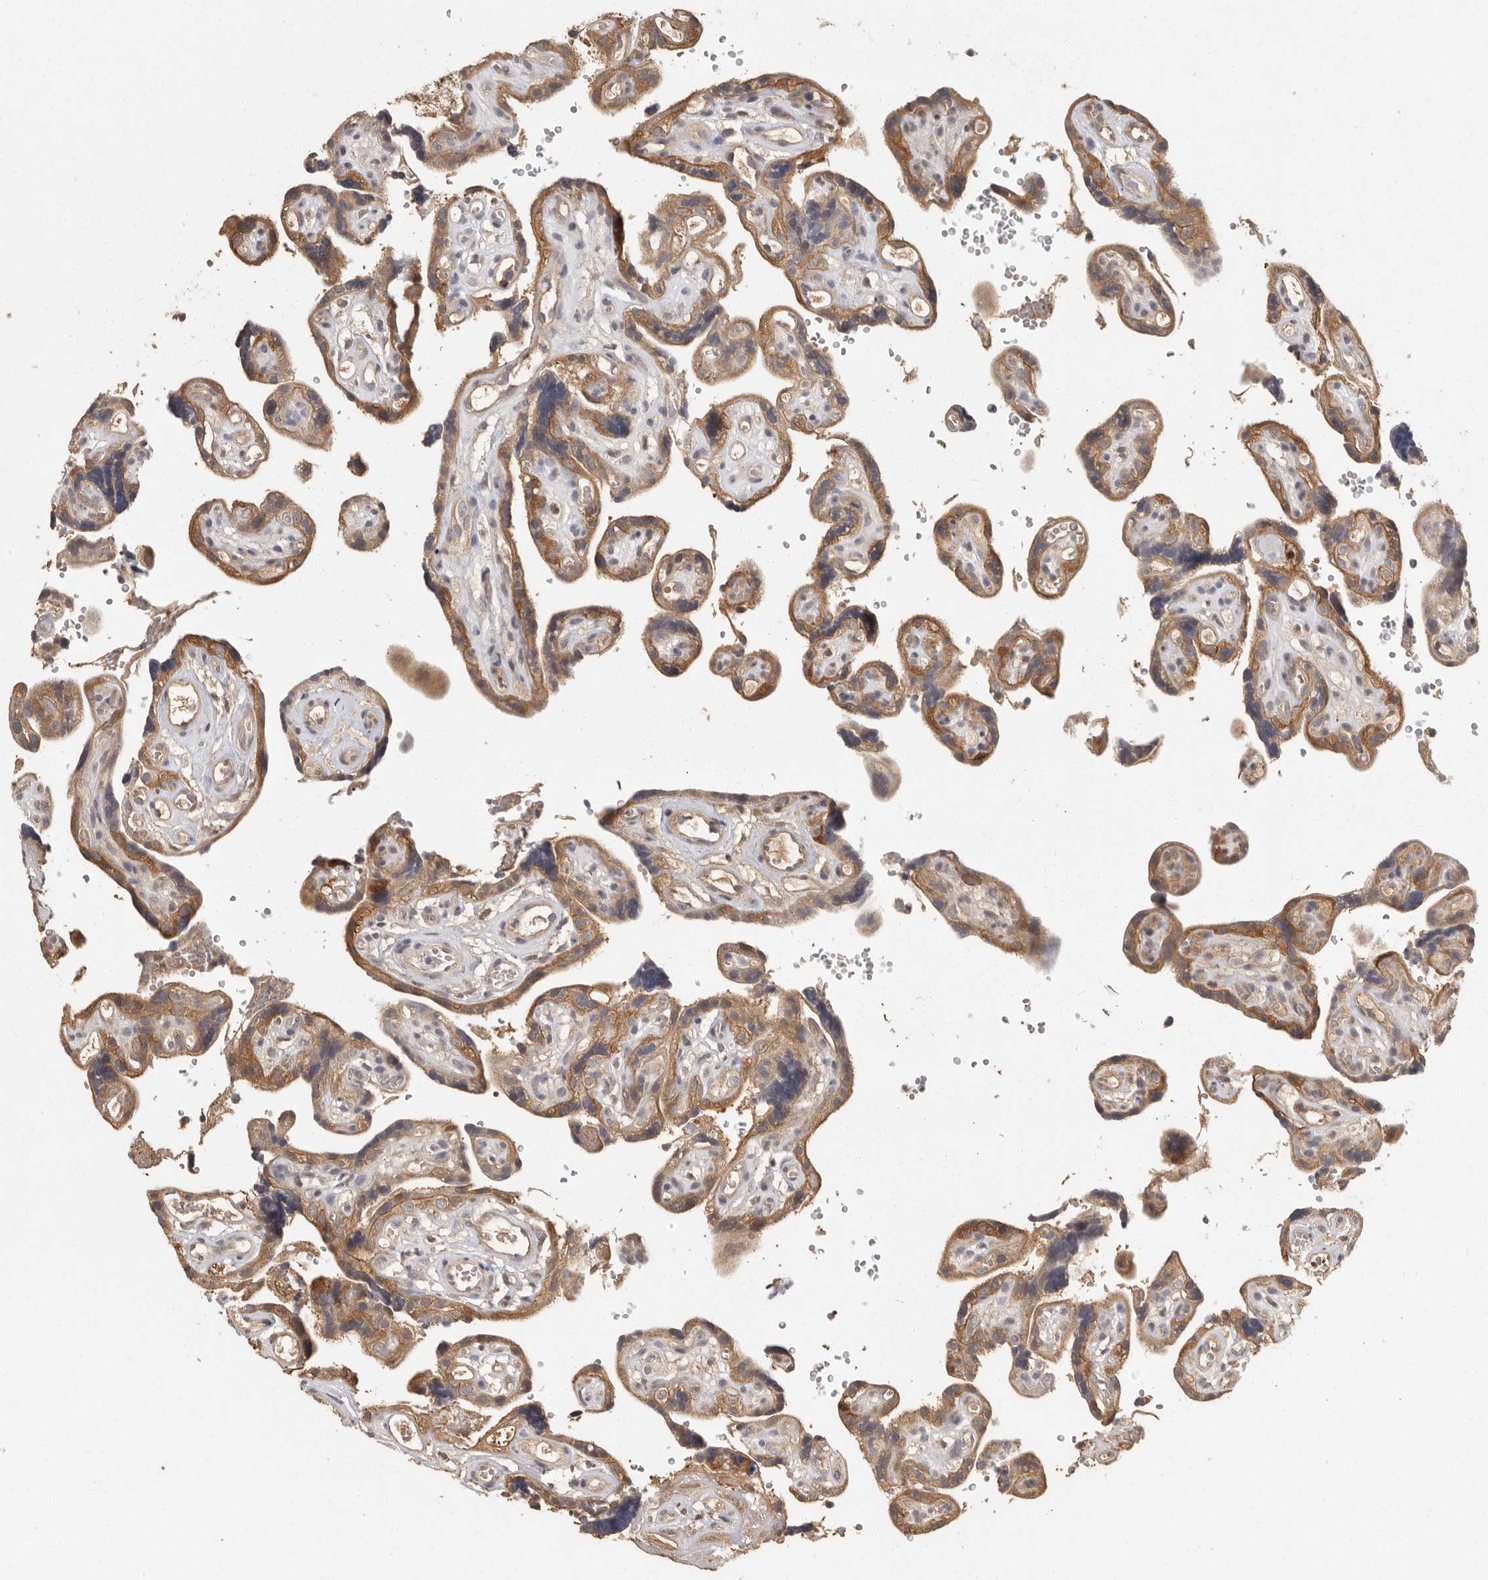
{"staining": {"intensity": "moderate", "quantity": ">75%", "location": "cytoplasmic/membranous"}, "tissue": "placenta", "cell_type": "Decidual cells", "image_type": "normal", "snomed": [{"axis": "morphology", "description": "Normal tissue, NOS"}, {"axis": "topography", "description": "Placenta"}], "caption": "A medium amount of moderate cytoplasmic/membranous staining is seen in about >75% of decidual cells in benign placenta.", "gene": "BAIAP2", "patient": {"sex": "female", "age": 30}}